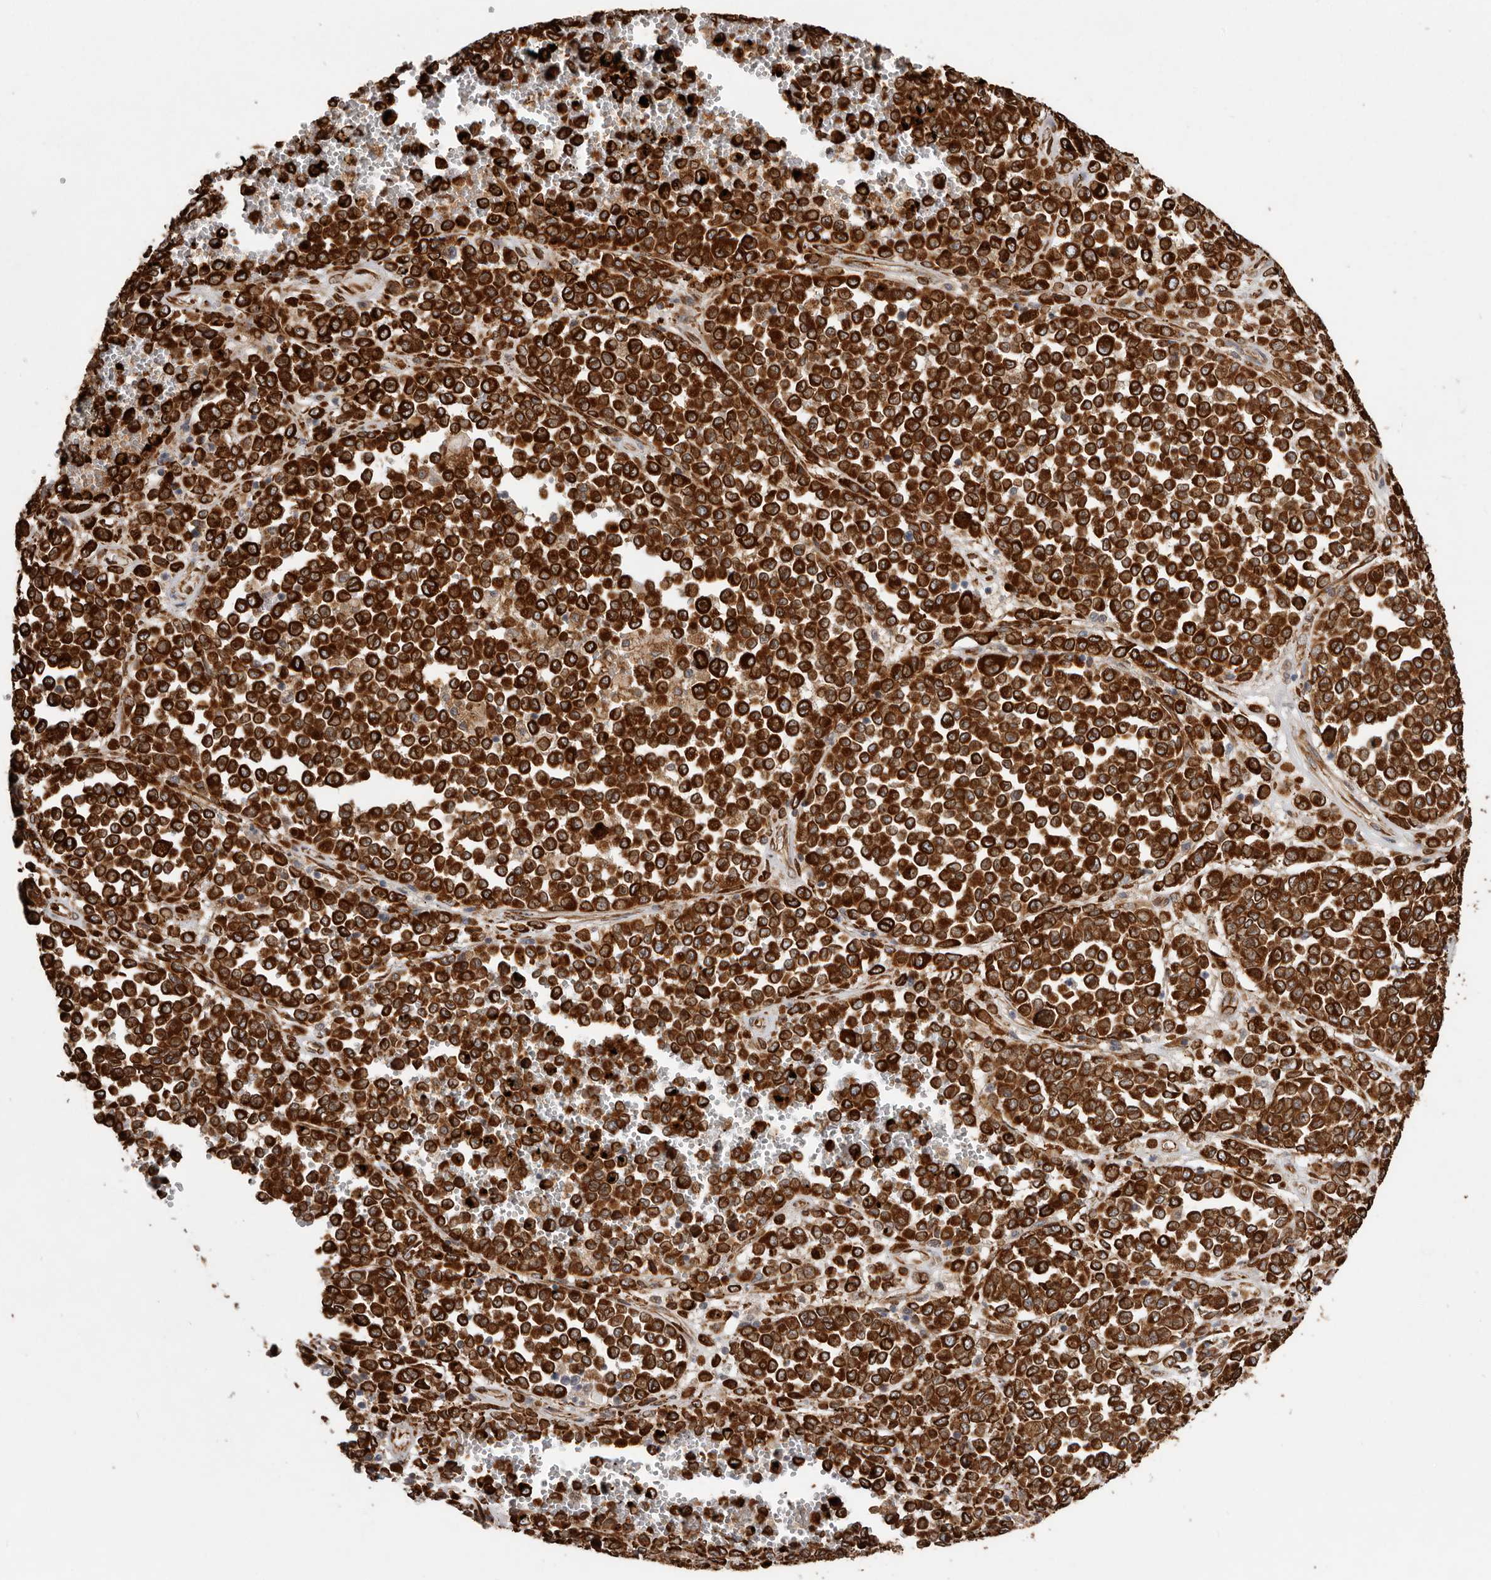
{"staining": {"intensity": "strong", "quantity": ">75%", "location": "cytoplasmic/membranous"}, "tissue": "melanoma", "cell_type": "Tumor cells", "image_type": "cancer", "snomed": [{"axis": "morphology", "description": "Malignant melanoma, Metastatic site"}, {"axis": "topography", "description": "Pancreas"}], "caption": "This image displays malignant melanoma (metastatic site) stained with immunohistochemistry to label a protein in brown. The cytoplasmic/membranous of tumor cells show strong positivity for the protein. Nuclei are counter-stained blue.", "gene": "WDTC1", "patient": {"sex": "female", "age": 30}}